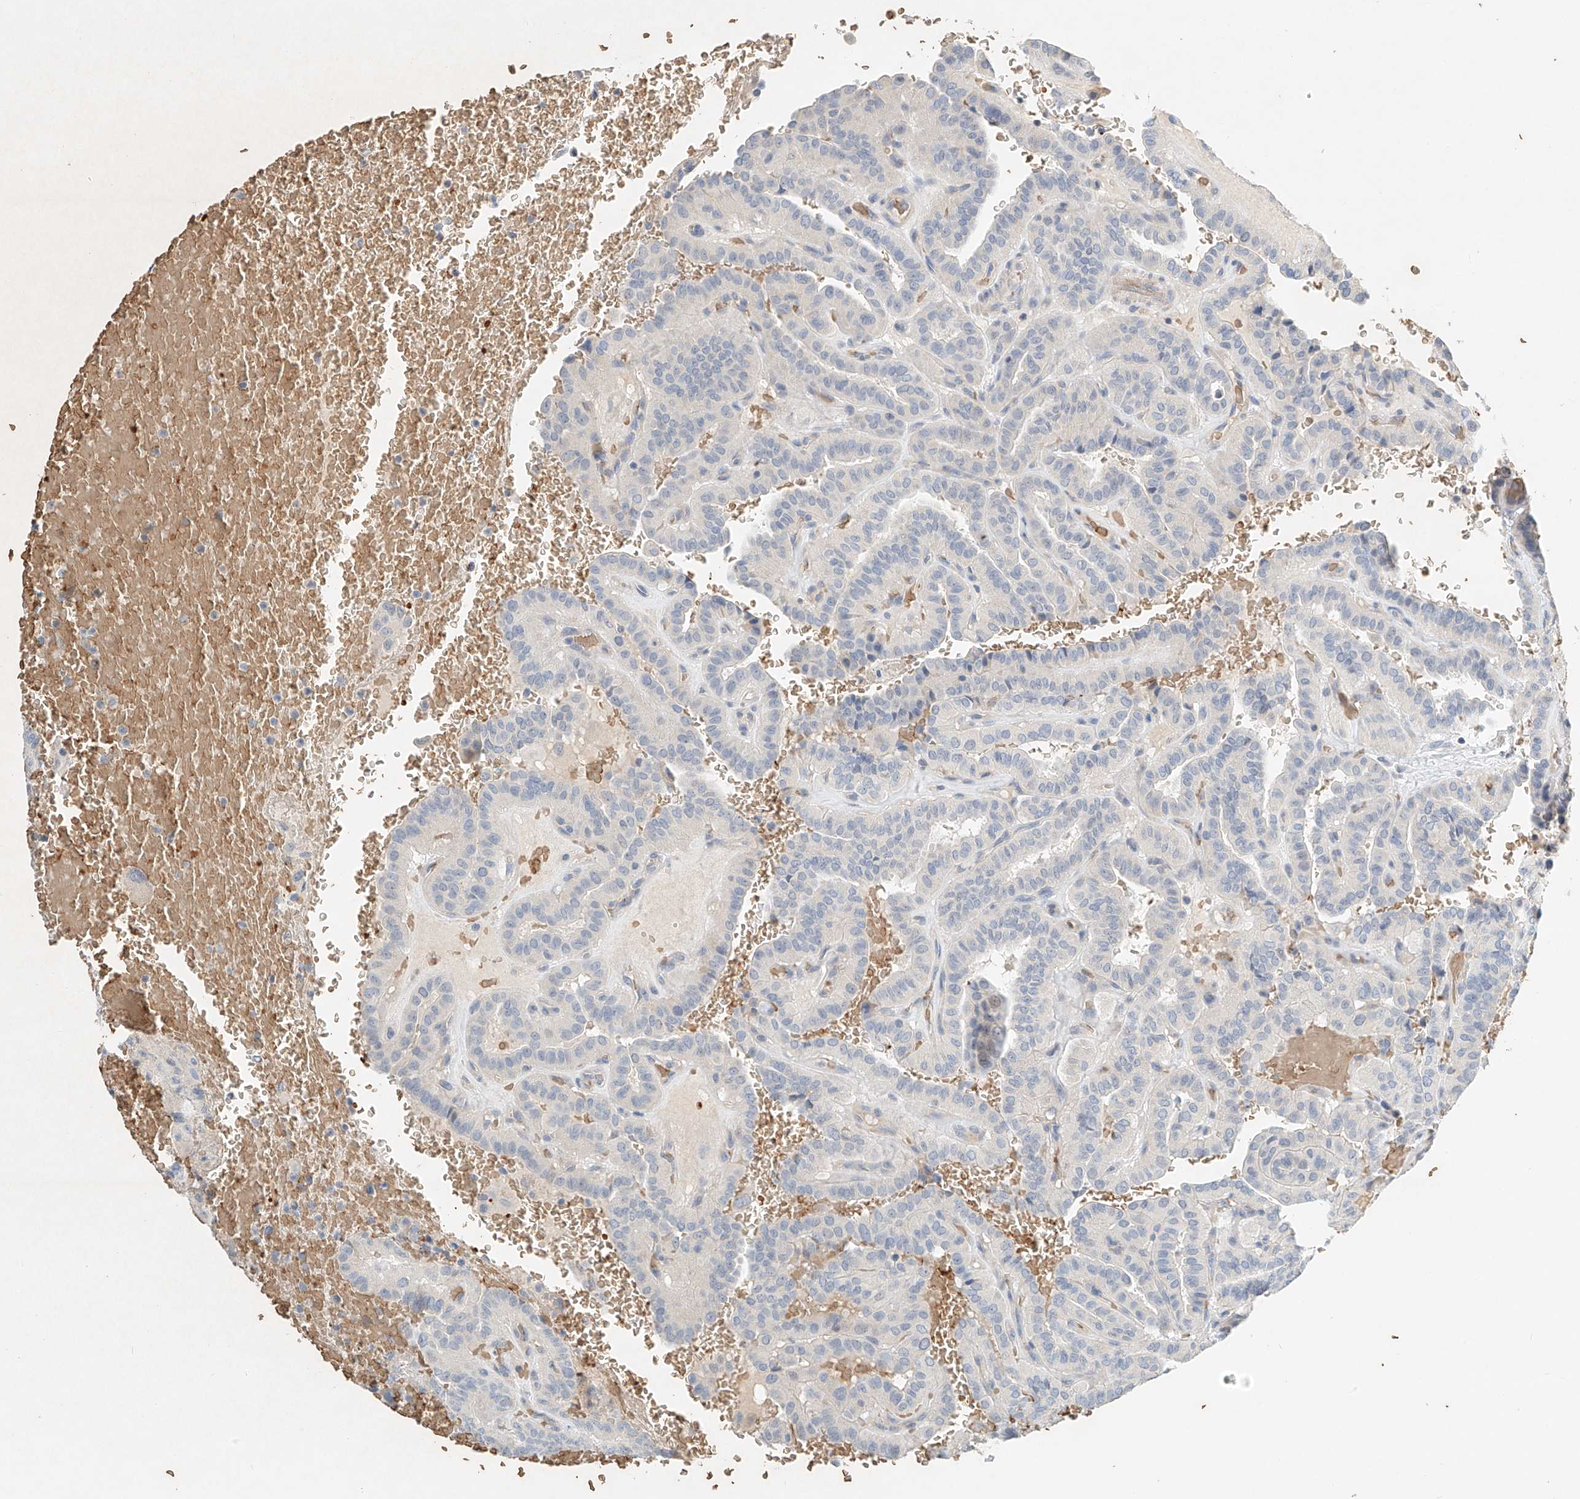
{"staining": {"intensity": "negative", "quantity": "none", "location": "none"}, "tissue": "thyroid cancer", "cell_type": "Tumor cells", "image_type": "cancer", "snomed": [{"axis": "morphology", "description": "Papillary adenocarcinoma, NOS"}, {"axis": "topography", "description": "Thyroid gland"}], "caption": "This is an immunohistochemistry micrograph of thyroid papillary adenocarcinoma. There is no expression in tumor cells.", "gene": "RCAN3", "patient": {"sex": "male", "age": 77}}